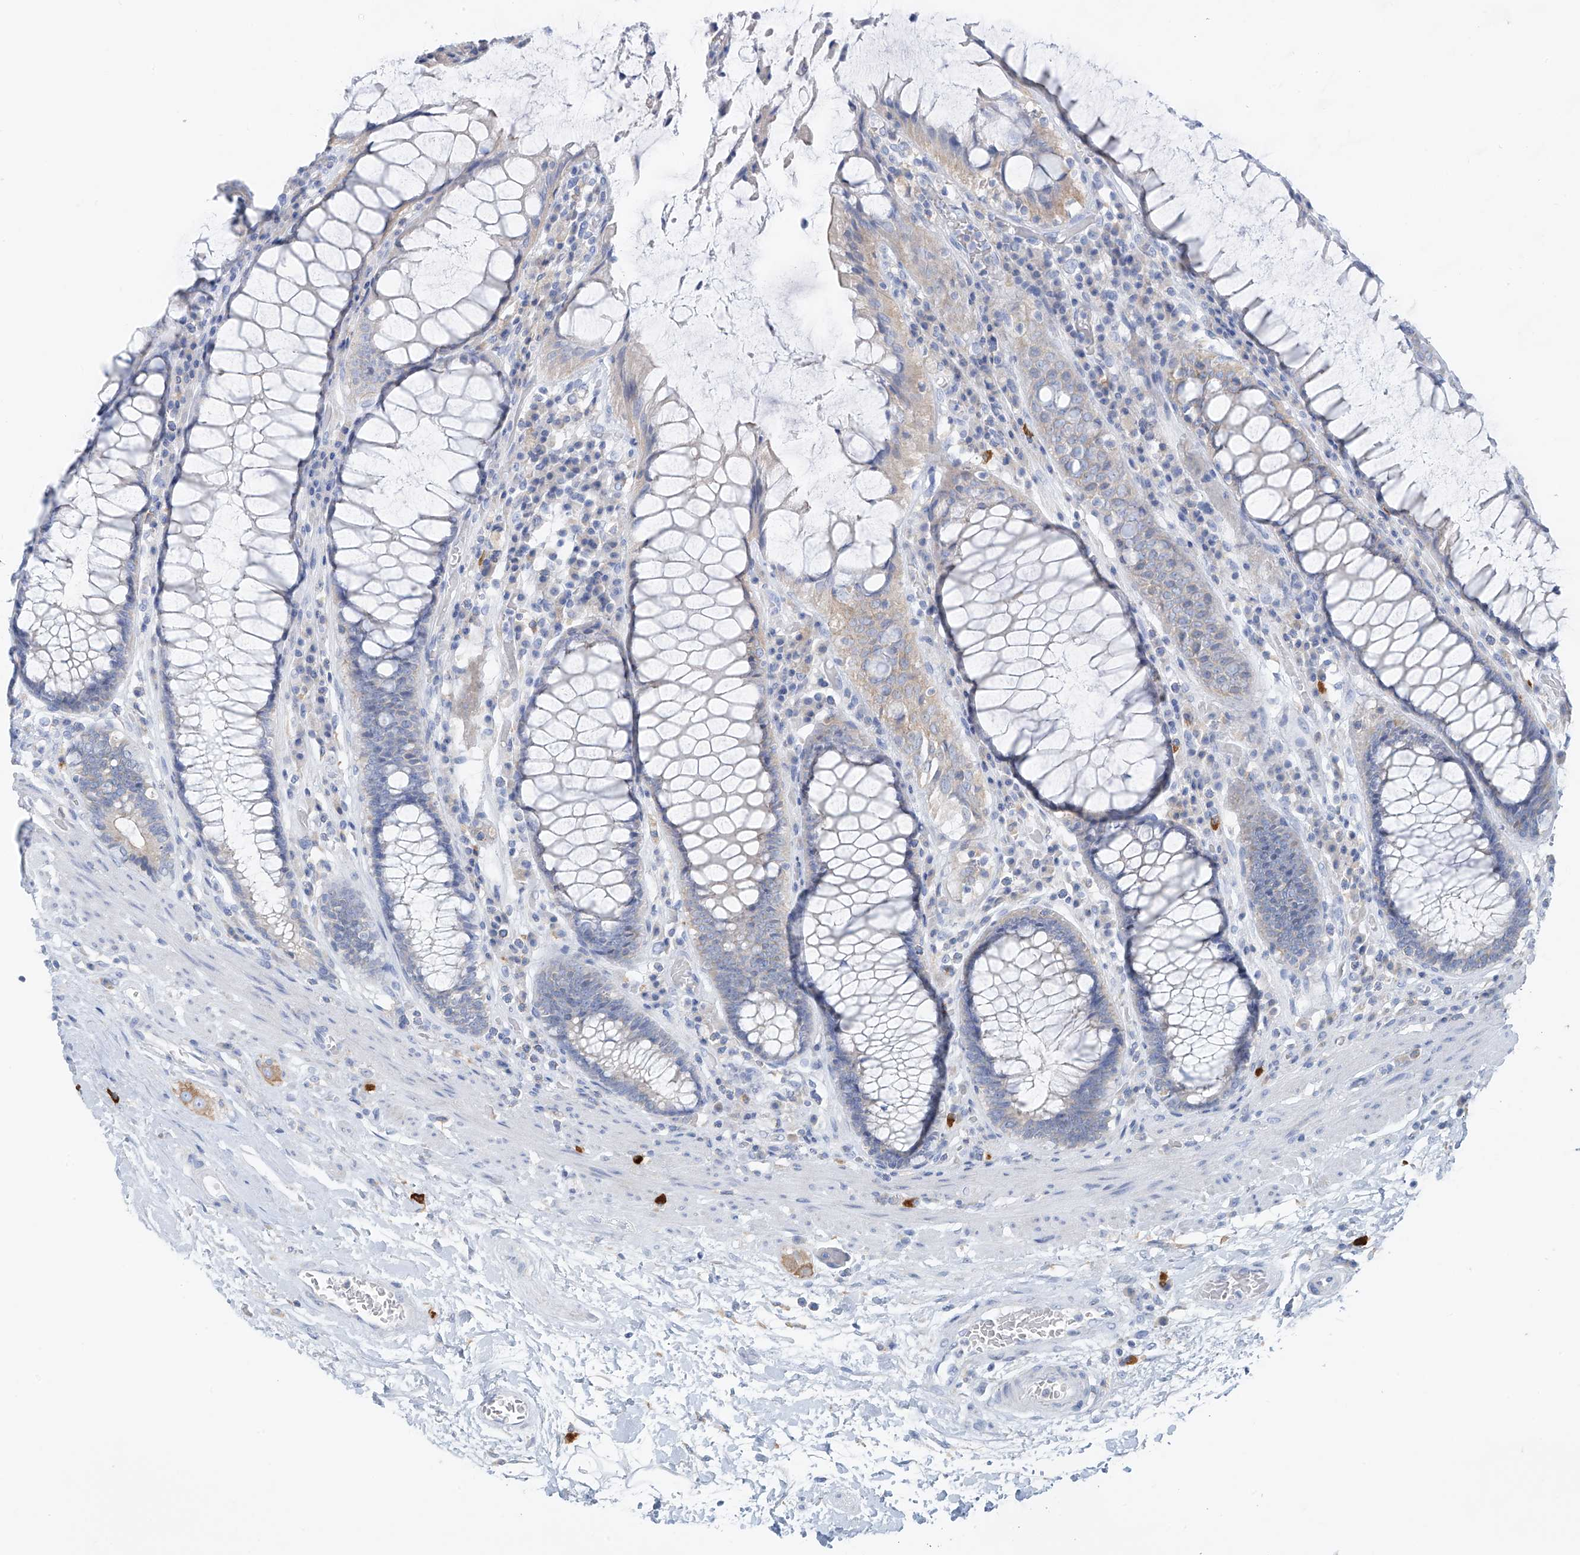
{"staining": {"intensity": "negative", "quantity": "none", "location": "none"}, "tissue": "rectum", "cell_type": "Glandular cells", "image_type": "normal", "snomed": [{"axis": "morphology", "description": "Normal tissue, NOS"}, {"axis": "topography", "description": "Rectum"}], "caption": "Micrograph shows no protein expression in glandular cells of benign rectum. Brightfield microscopy of immunohistochemistry (IHC) stained with DAB (3,3'-diaminobenzidine) (brown) and hematoxylin (blue), captured at high magnification.", "gene": "POMGNT2", "patient": {"sex": "male", "age": 64}}